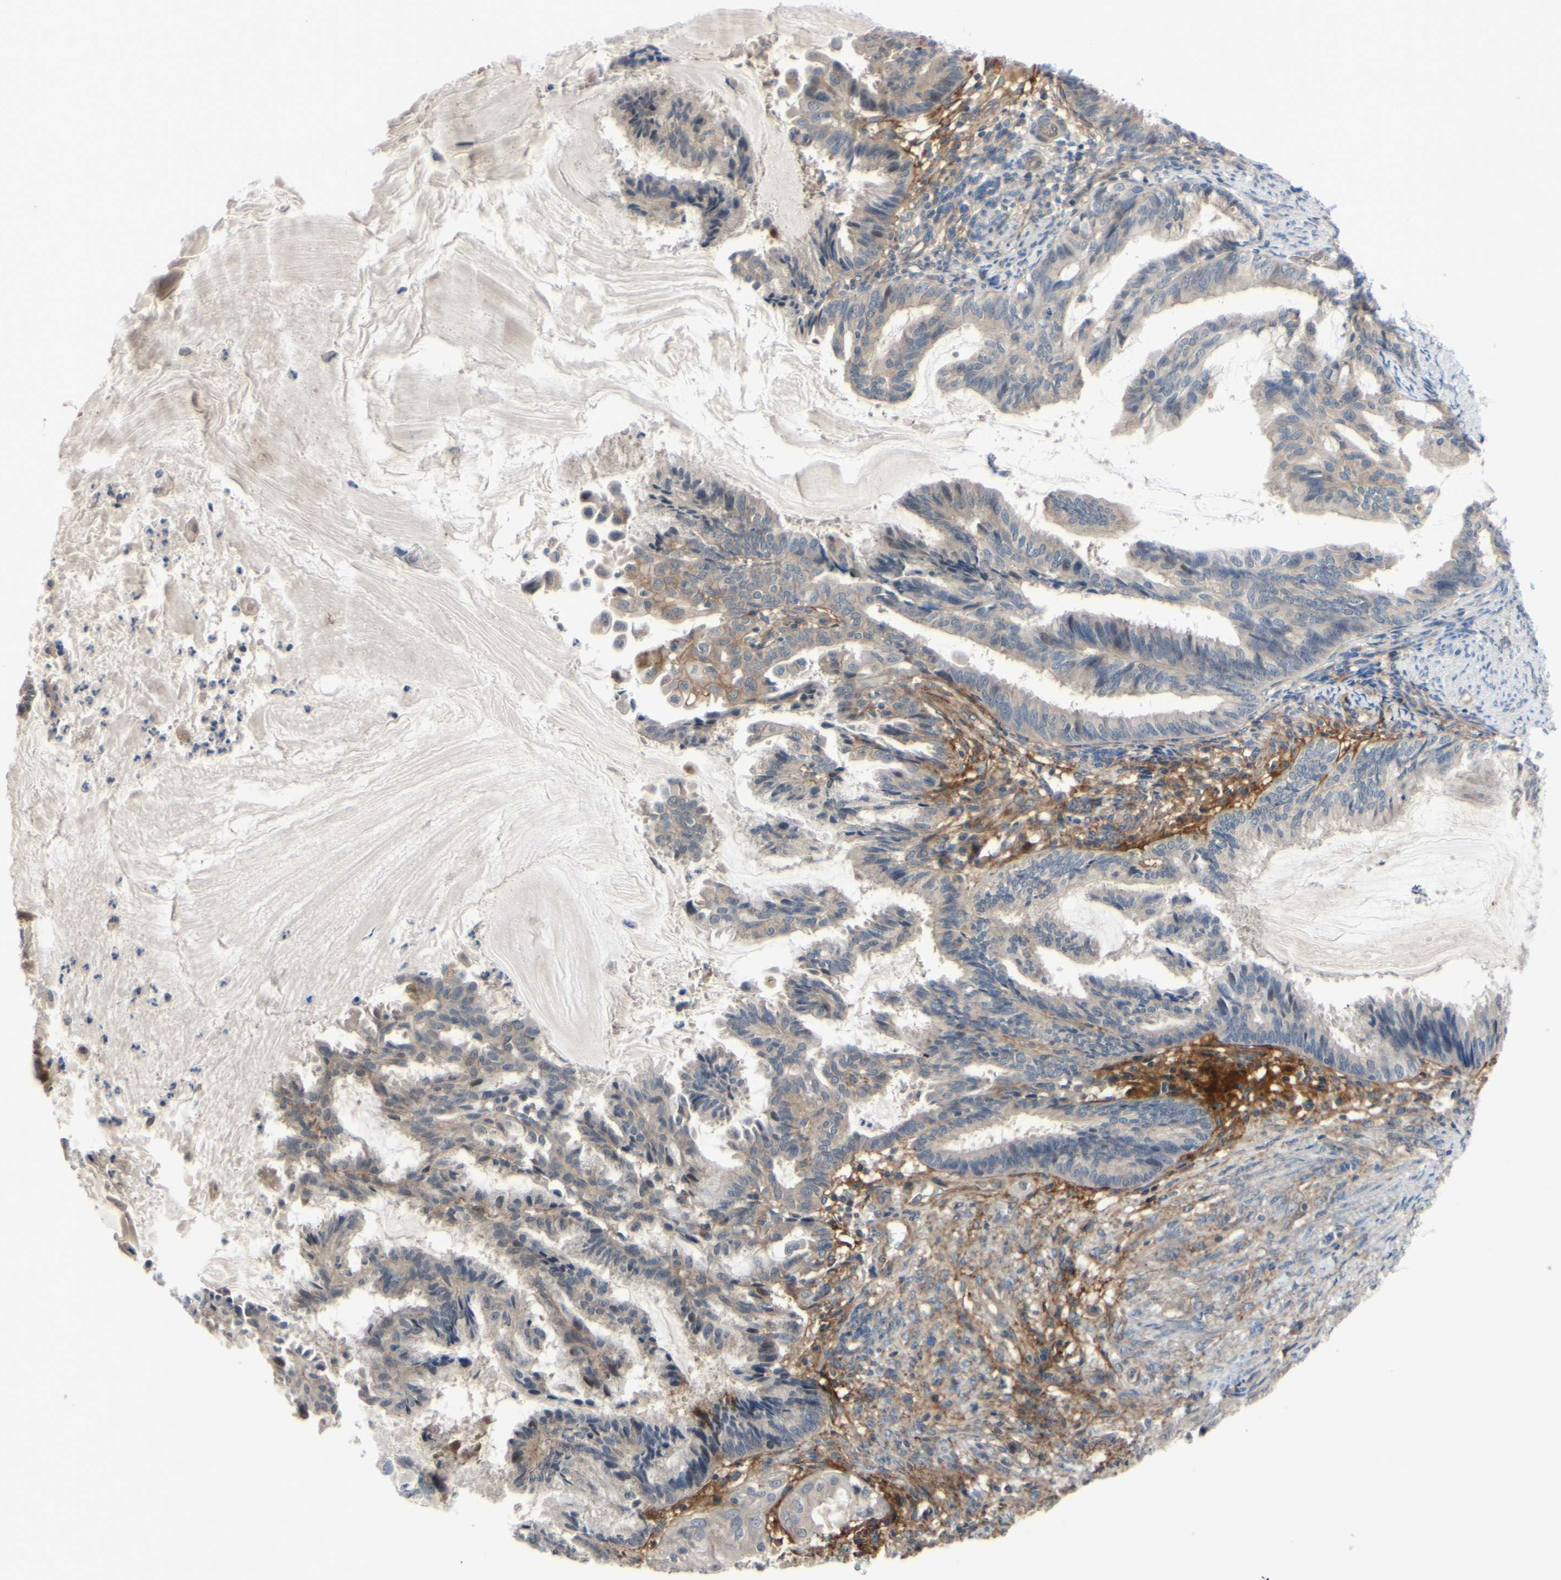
{"staining": {"intensity": "weak", "quantity": ">75%", "location": "cytoplasmic/membranous"}, "tissue": "endometrial cancer", "cell_type": "Tumor cells", "image_type": "cancer", "snomed": [{"axis": "morphology", "description": "Adenocarcinoma, NOS"}, {"axis": "topography", "description": "Endometrium"}], "caption": "The histopathology image displays immunohistochemical staining of endometrial cancer (adenocarcinoma). There is weak cytoplasmic/membranous expression is identified in approximately >75% of tumor cells. The staining was performed using DAB (3,3'-diaminobenzidine) to visualize the protein expression in brown, while the nuclei were stained in blue with hematoxylin (Magnification: 20x).", "gene": "COMMD9", "patient": {"sex": "female", "age": 86}}